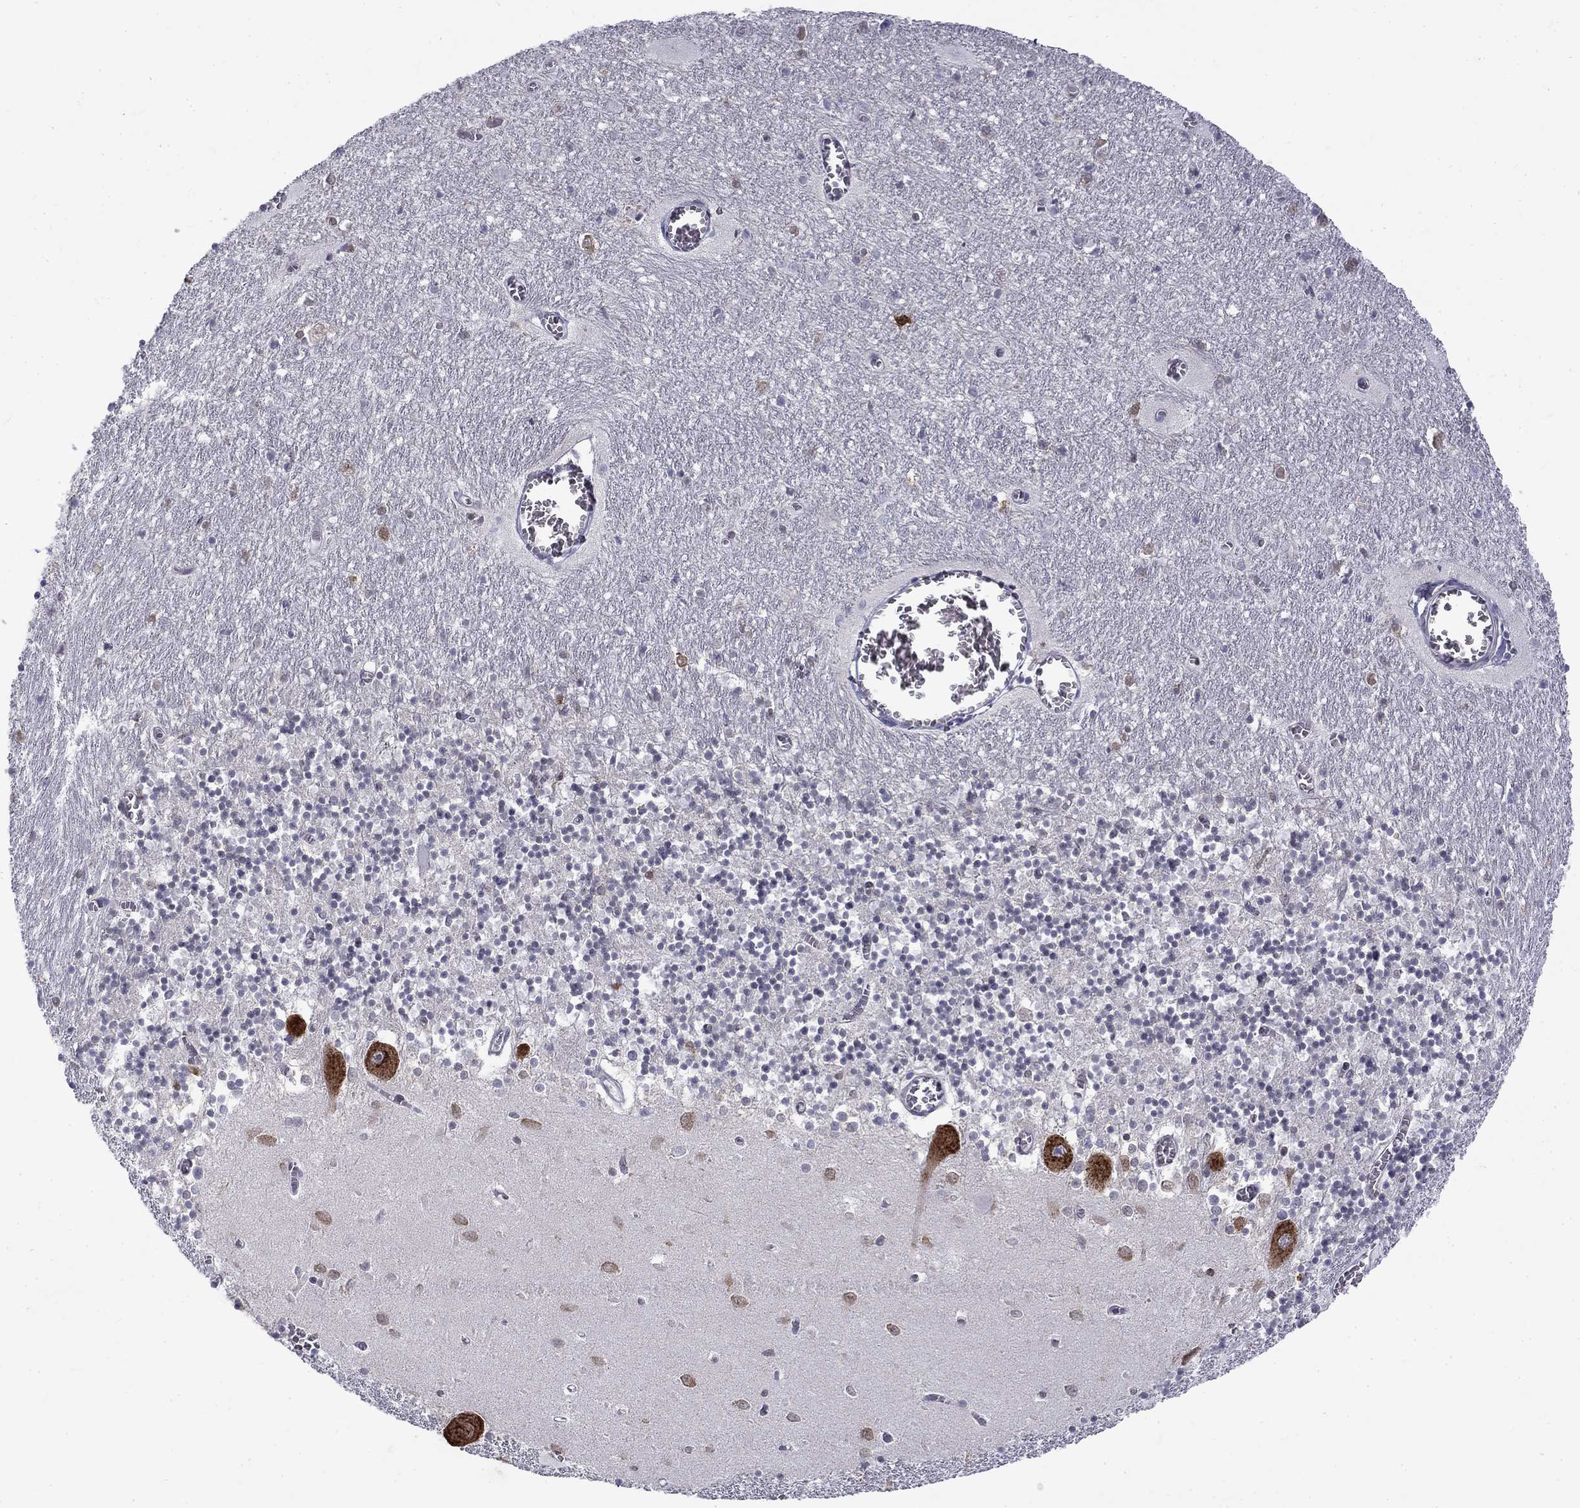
{"staining": {"intensity": "negative", "quantity": "none", "location": "none"}, "tissue": "cerebellum", "cell_type": "Cells in granular layer", "image_type": "normal", "snomed": [{"axis": "morphology", "description": "Normal tissue, NOS"}, {"axis": "topography", "description": "Cerebellum"}], "caption": "This is a photomicrograph of immunohistochemistry (IHC) staining of benign cerebellum, which shows no positivity in cells in granular layer.", "gene": "PABPC4", "patient": {"sex": "female", "age": 64}}